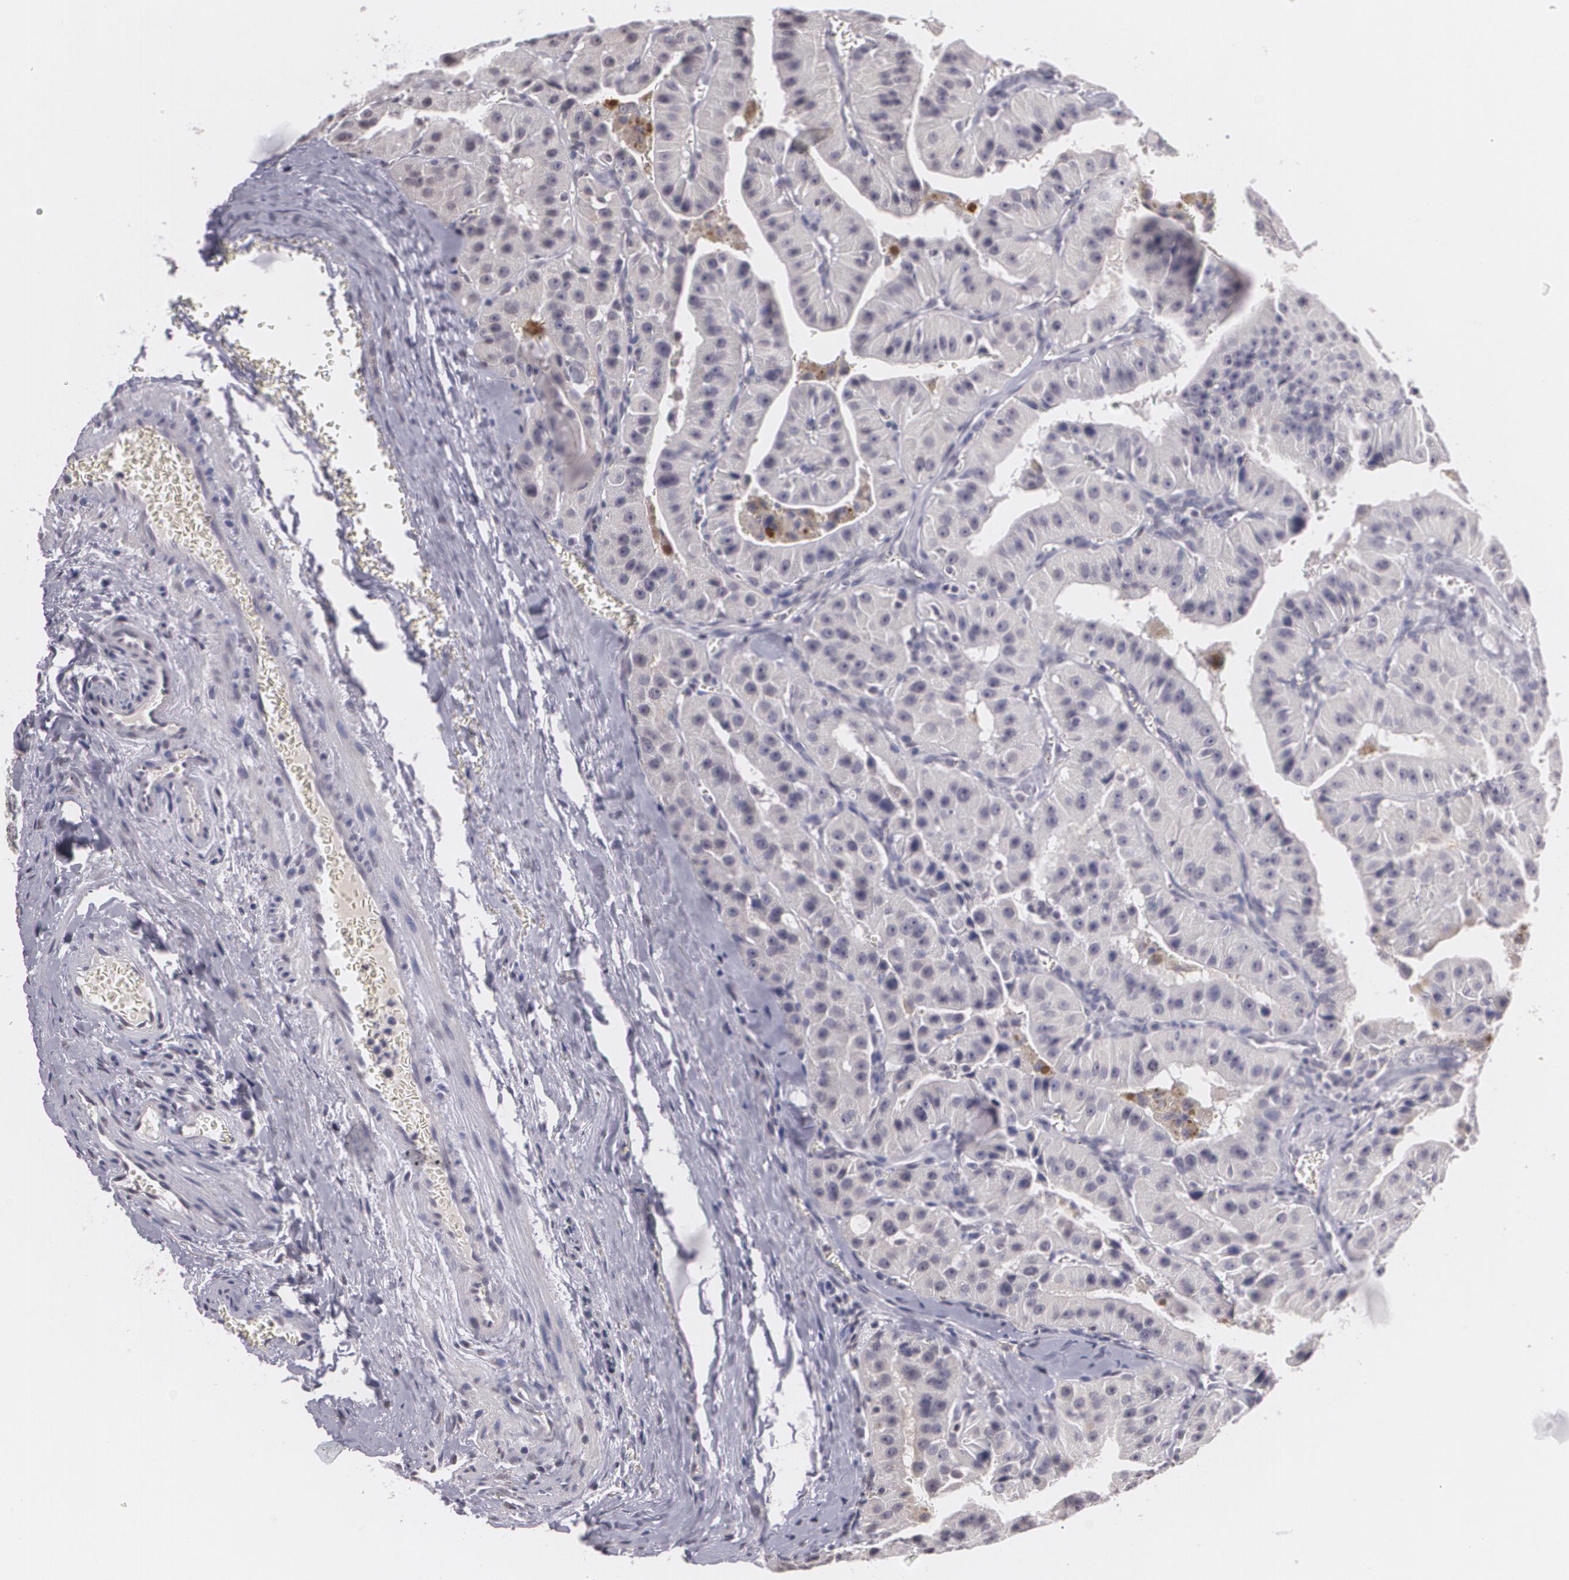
{"staining": {"intensity": "negative", "quantity": "none", "location": "none"}, "tissue": "thyroid cancer", "cell_type": "Tumor cells", "image_type": "cancer", "snomed": [{"axis": "morphology", "description": "Carcinoma, NOS"}, {"axis": "topography", "description": "Thyroid gland"}], "caption": "High magnification brightfield microscopy of thyroid cancer (carcinoma) stained with DAB (3,3'-diaminobenzidine) (brown) and counterstained with hematoxylin (blue): tumor cells show no significant positivity.", "gene": "MUC1", "patient": {"sex": "male", "age": 76}}